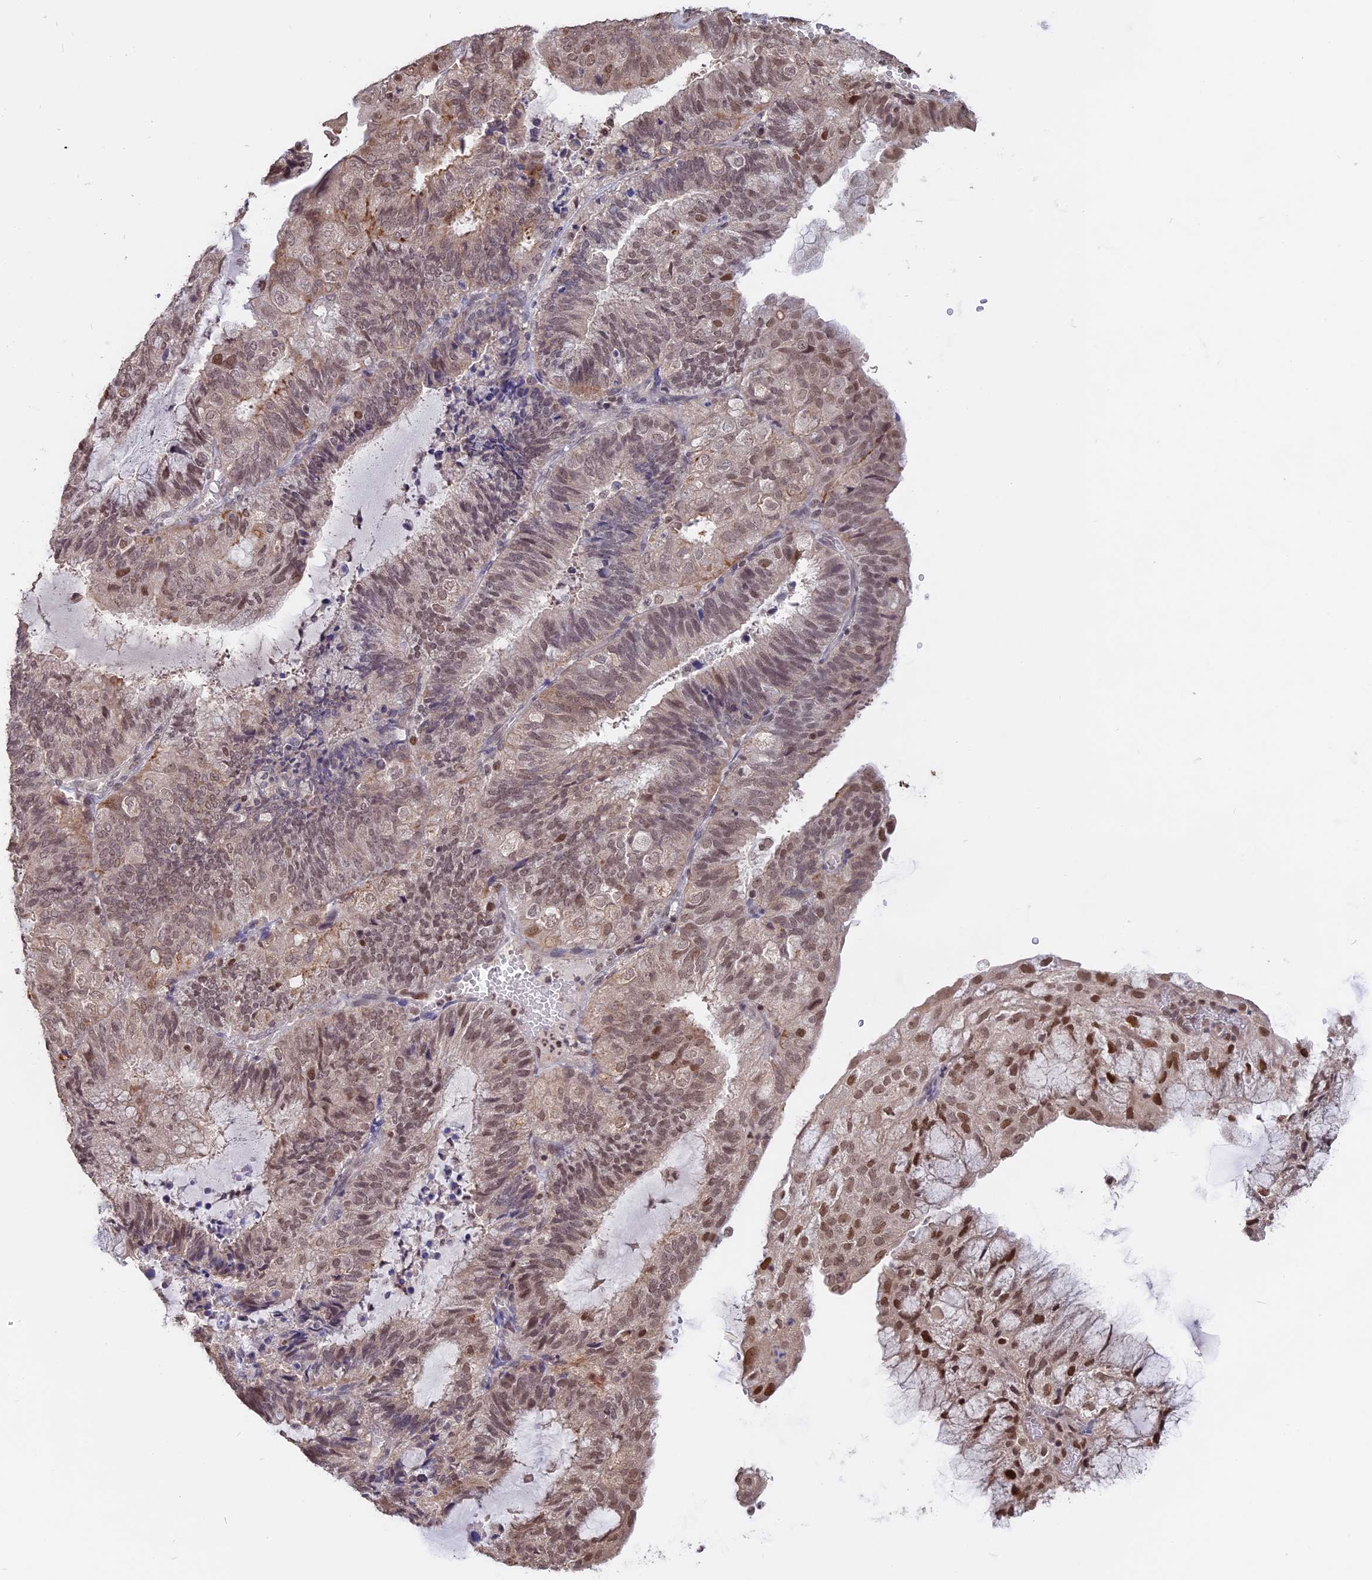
{"staining": {"intensity": "moderate", "quantity": "25%-75%", "location": "nuclear"}, "tissue": "endometrial cancer", "cell_type": "Tumor cells", "image_type": "cancer", "snomed": [{"axis": "morphology", "description": "Adenocarcinoma, NOS"}, {"axis": "topography", "description": "Endometrium"}], "caption": "Tumor cells demonstrate moderate nuclear expression in approximately 25%-75% of cells in adenocarcinoma (endometrial).", "gene": "RFC5", "patient": {"sex": "female", "age": 81}}